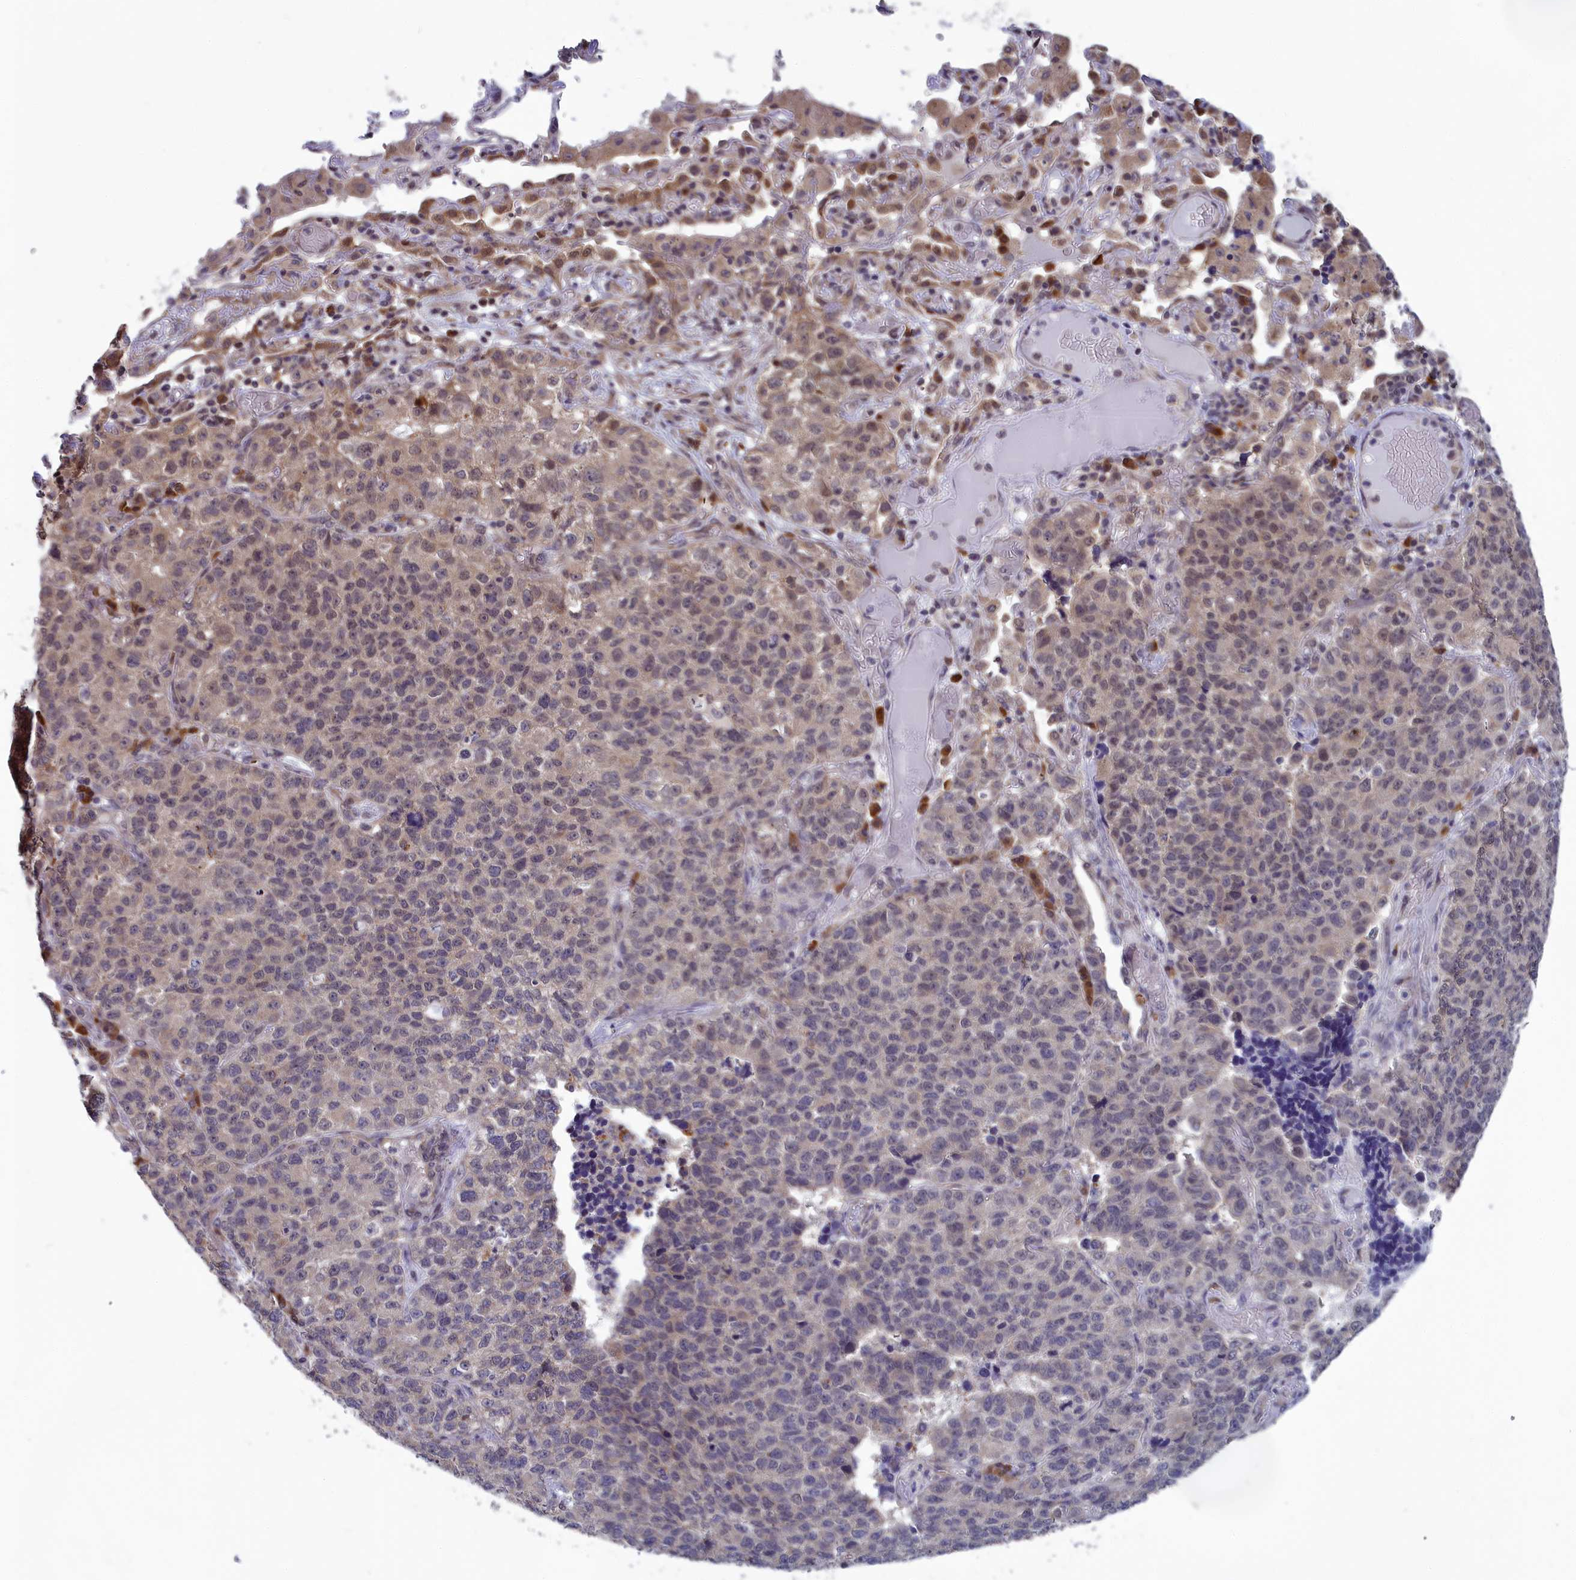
{"staining": {"intensity": "weak", "quantity": "<25%", "location": "cytoplasmic/membranous"}, "tissue": "lung cancer", "cell_type": "Tumor cells", "image_type": "cancer", "snomed": [{"axis": "morphology", "description": "Adenocarcinoma, NOS"}, {"axis": "topography", "description": "Lung"}], "caption": "Image shows no protein expression in tumor cells of lung cancer tissue.", "gene": "MRI1", "patient": {"sex": "male", "age": 49}}